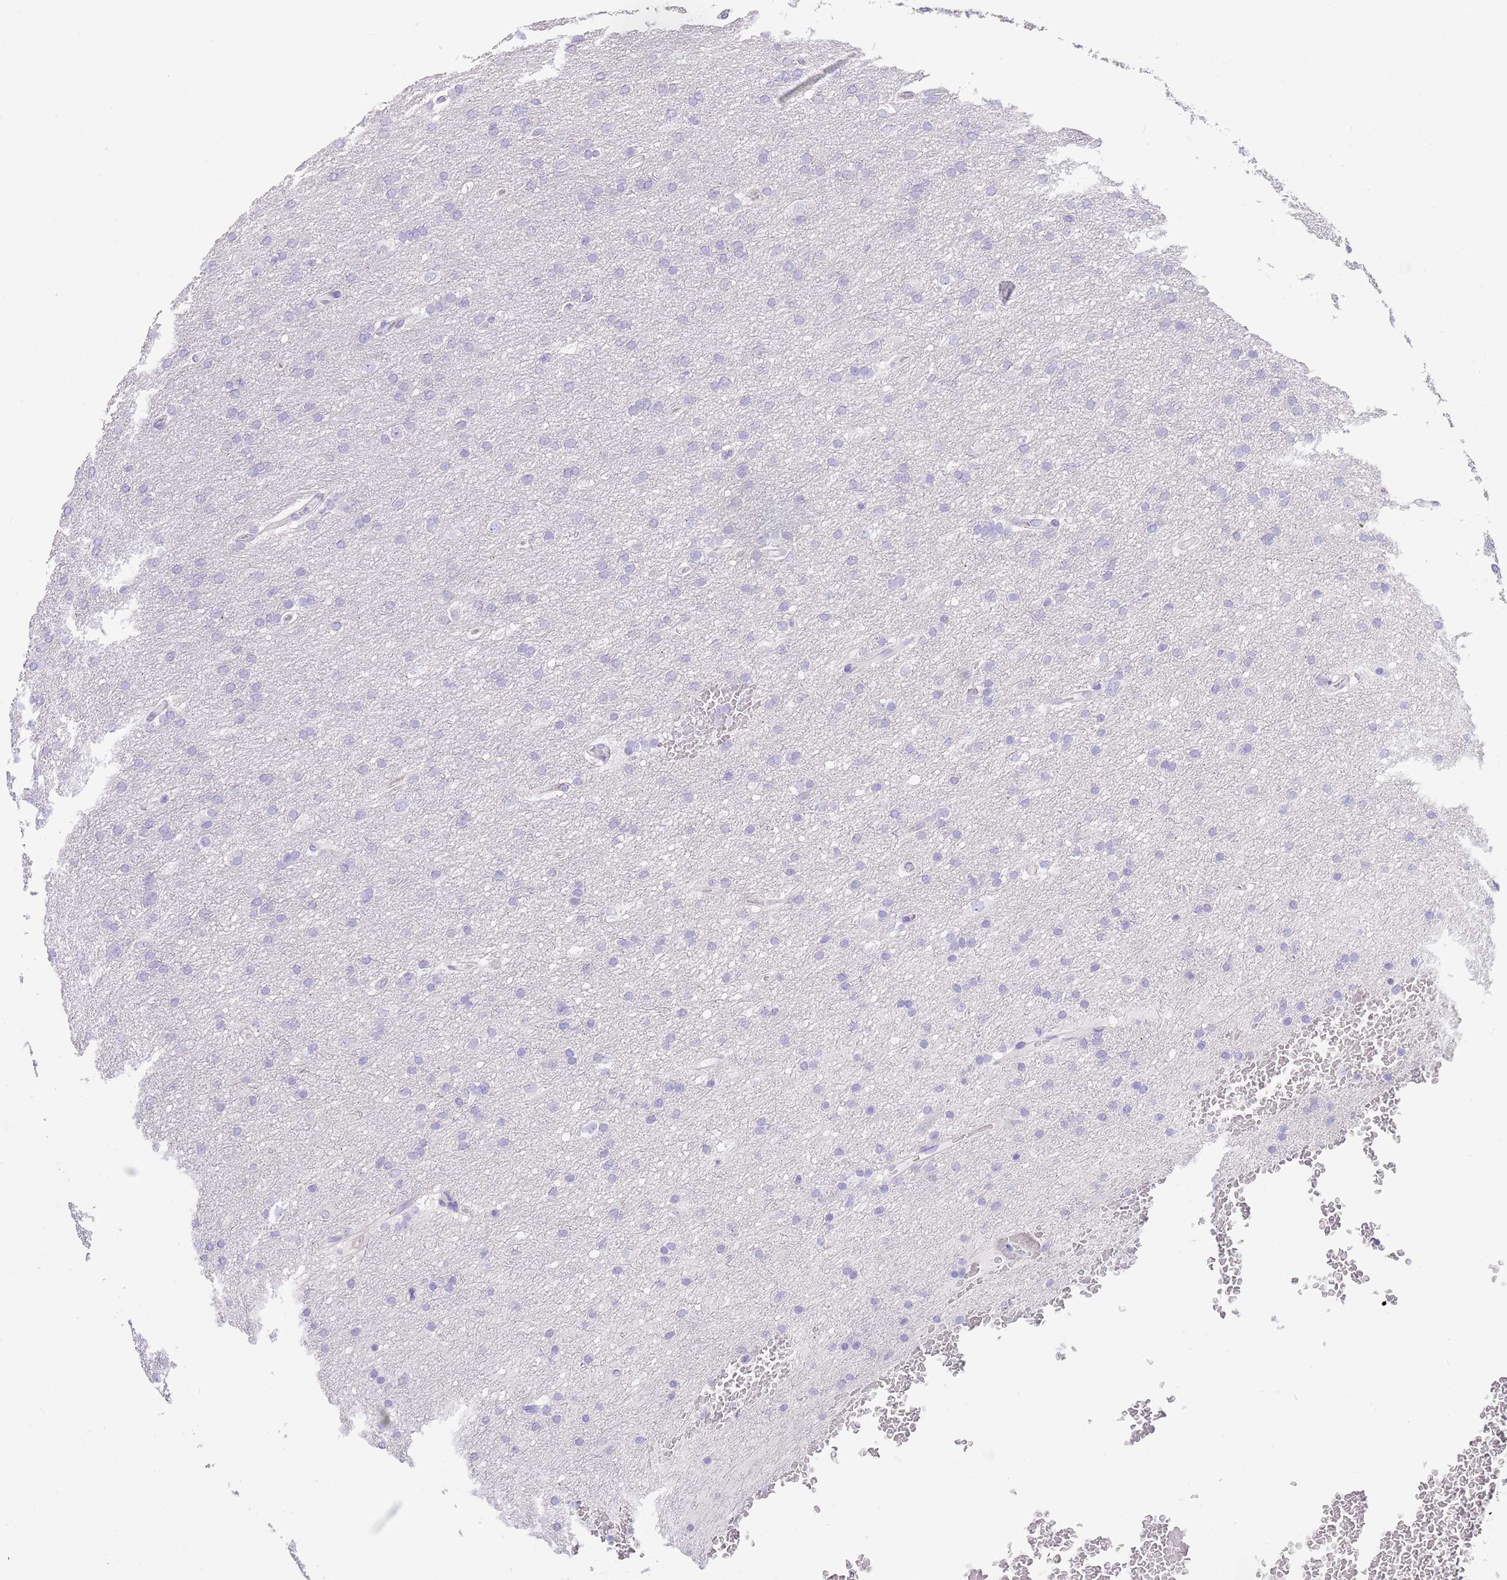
{"staining": {"intensity": "negative", "quantity": "none", "location": "none"}, "tissue": "glioma", "cell_type": "Tumor cells", "image_type": "cancer", "snomed": [{"axis": "morphology", "description": "Glioma, malignant, High grade"}, {"axis": "topography", "description": "Cerebral cortex"}], "caption": "Glioma was stained to show a protein in brown. There is no significant staining in tumor cells.", "gene": "CPXM2", "patient": {"sex": "female", "age": 36}}